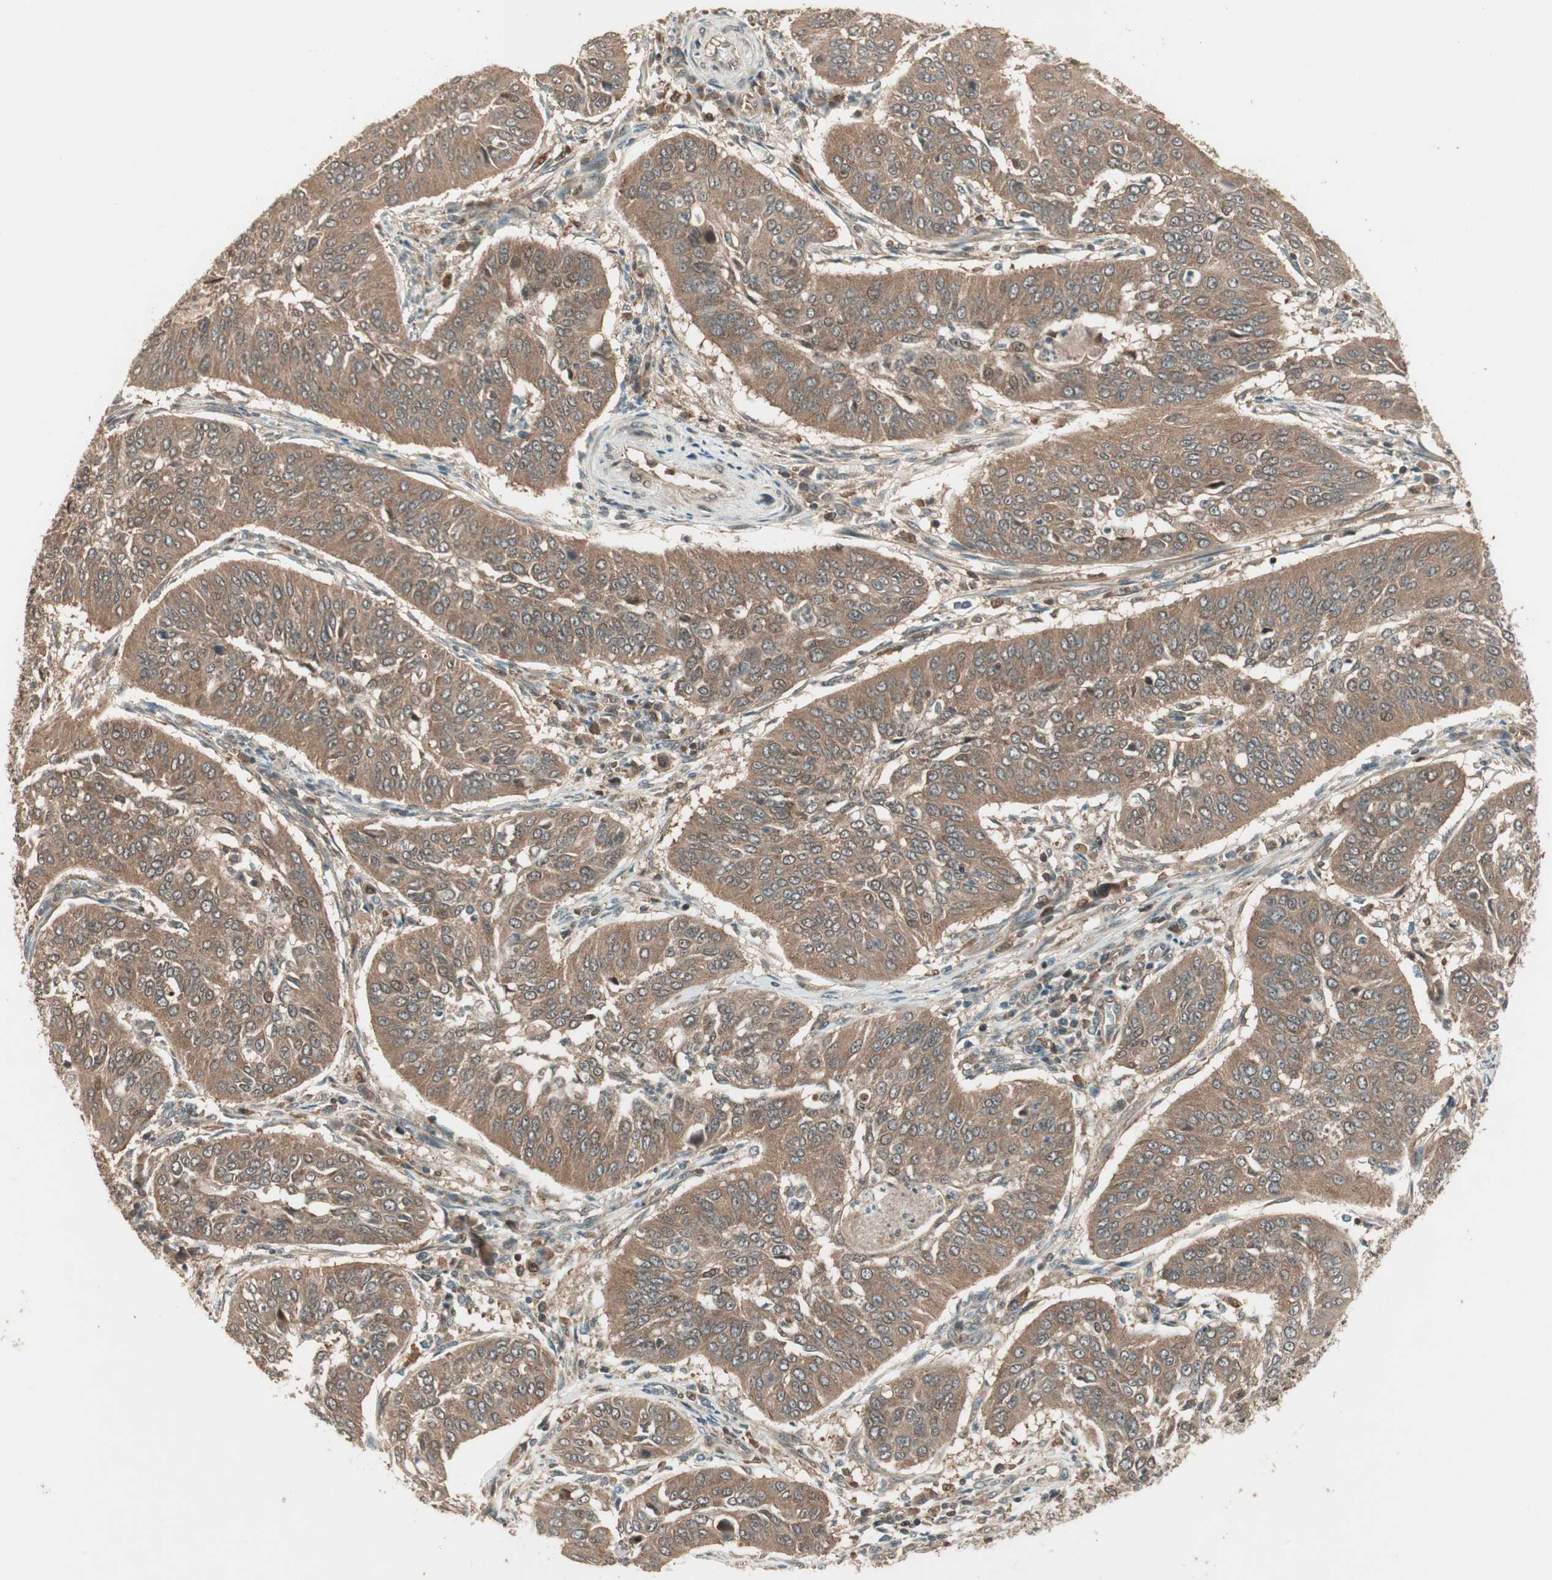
{"staining": {"intensity": "moderate", "quantity": ">75%", "location": "cytoplasmic/membranous"}, "tissue": "cervical cancer", "cell_type": "Tumor cells", "image_type": "cancer", "snomed": [{"axis": "morphology", "description": "Normal tissue, NOS"}, {"axis": "morphology", "description": "Squamous cell carcinoma, NOS"}, {"axis": "topography", "description": "Cervix"}], "caption": "Cervical cancer stained for a protein demonstrates moderate cytoplasmic/membranous positivity in tumor cells.", "gene": "CNOT4", "patient": {"sex": "female", "age": 39}}